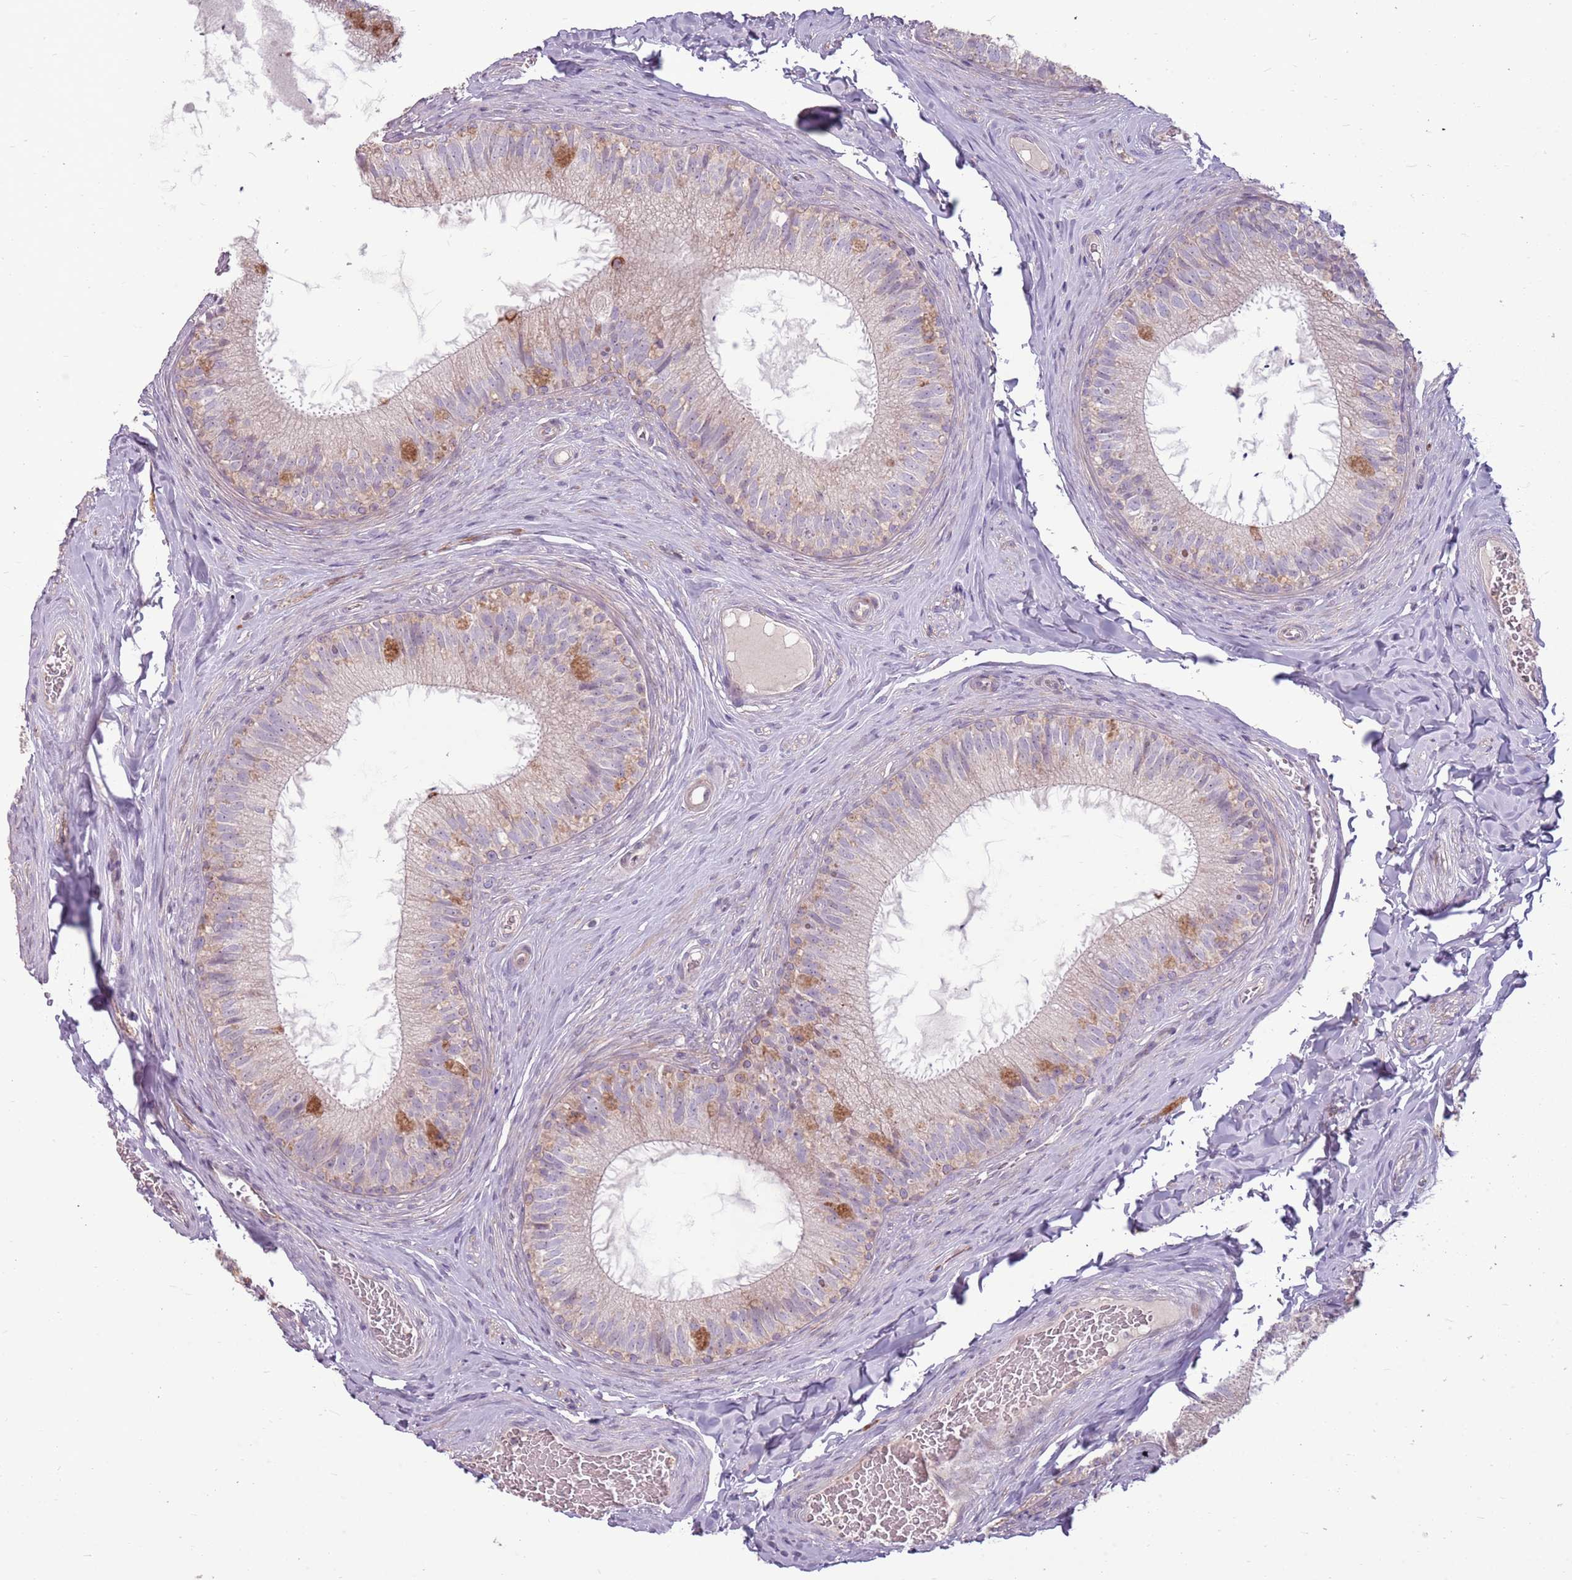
{"staining": {"intensity": "moderate", "quantity": "<25%", "location": "cytoplasmic/membranous"}, "tissue": "epididymis", "cell_type": "Glandular cells", "image_type": "normal", "snomed": [{"axis": "morphology", "description": "Normal tissue, NOS"}, {"axis": "topography", "description": "Epididymis"}], "caption": "A low amount of moderate cytoplasmic/membranous expression is present in approximately <25% of glandular cells in benign epididymis. (DAB IHC with brightfield microscopy, high magnification).", "gene": "ZNF530", "patient": {"sex": "male", "age": 34}}